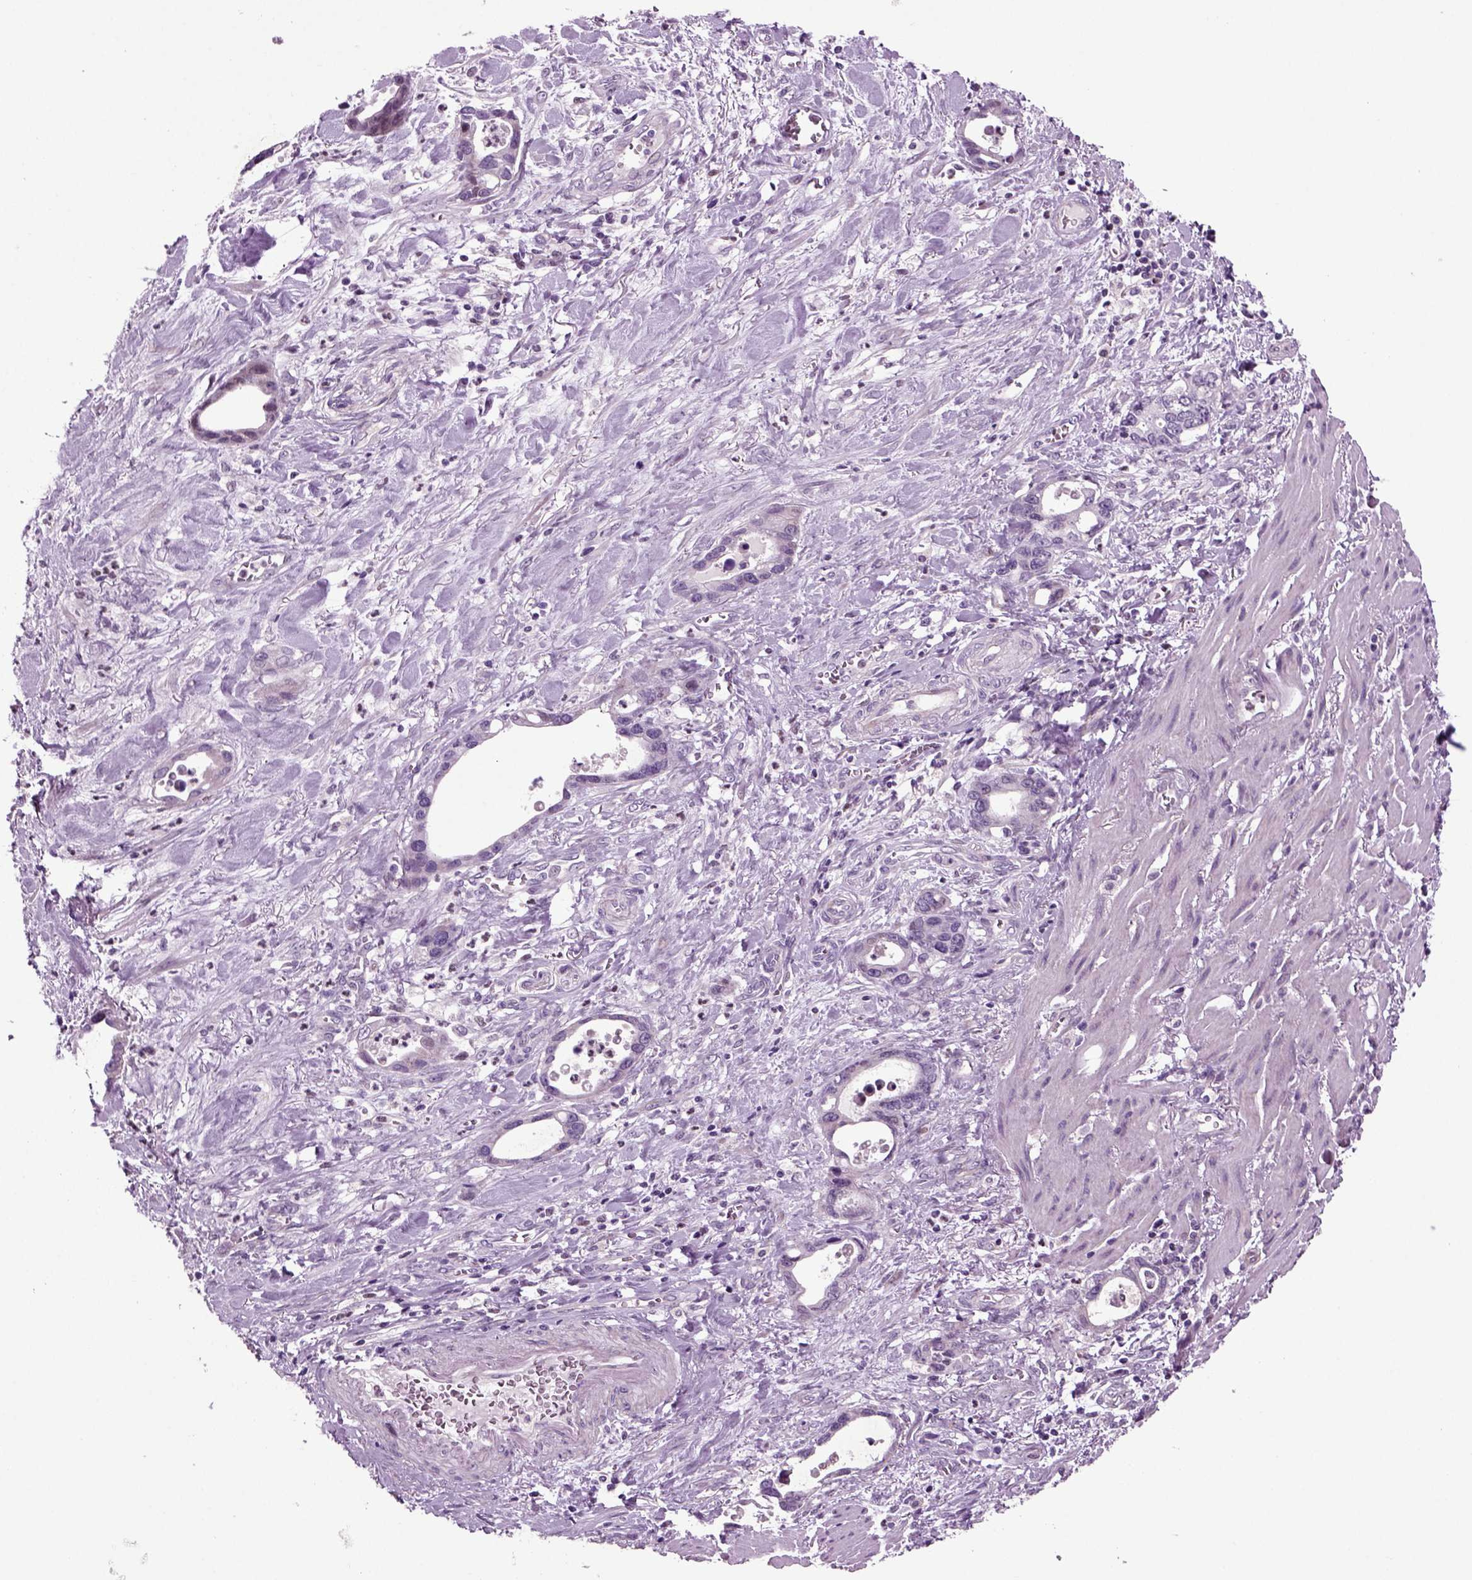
{"staining": {"intensity": "negative", "quantity": "none", "location": "none"}, "tissue": "stomach cancer", "cell_type": "Tumor cells", "image_type": "cancer", "snomed": [{"axis": "morphology", "description": "Normal tissue, NOS"}, {"axis": "morphology", "description": "Adenocarcinoma, NOS"}, {"axis": "topography", "description": "Esophagus"}, {"axis": "topography", "description": "Stomach, upper"}], "caption": "Immunohistochemical staining of stomach adenocarcinoma shows no significant staining in tumor cells. (Brightfield microscopy of DAB immunohistochemistry (IHC) at high magnification).", "gene": "ARID3A", "patient": {"sex": "male", "age": 74}}